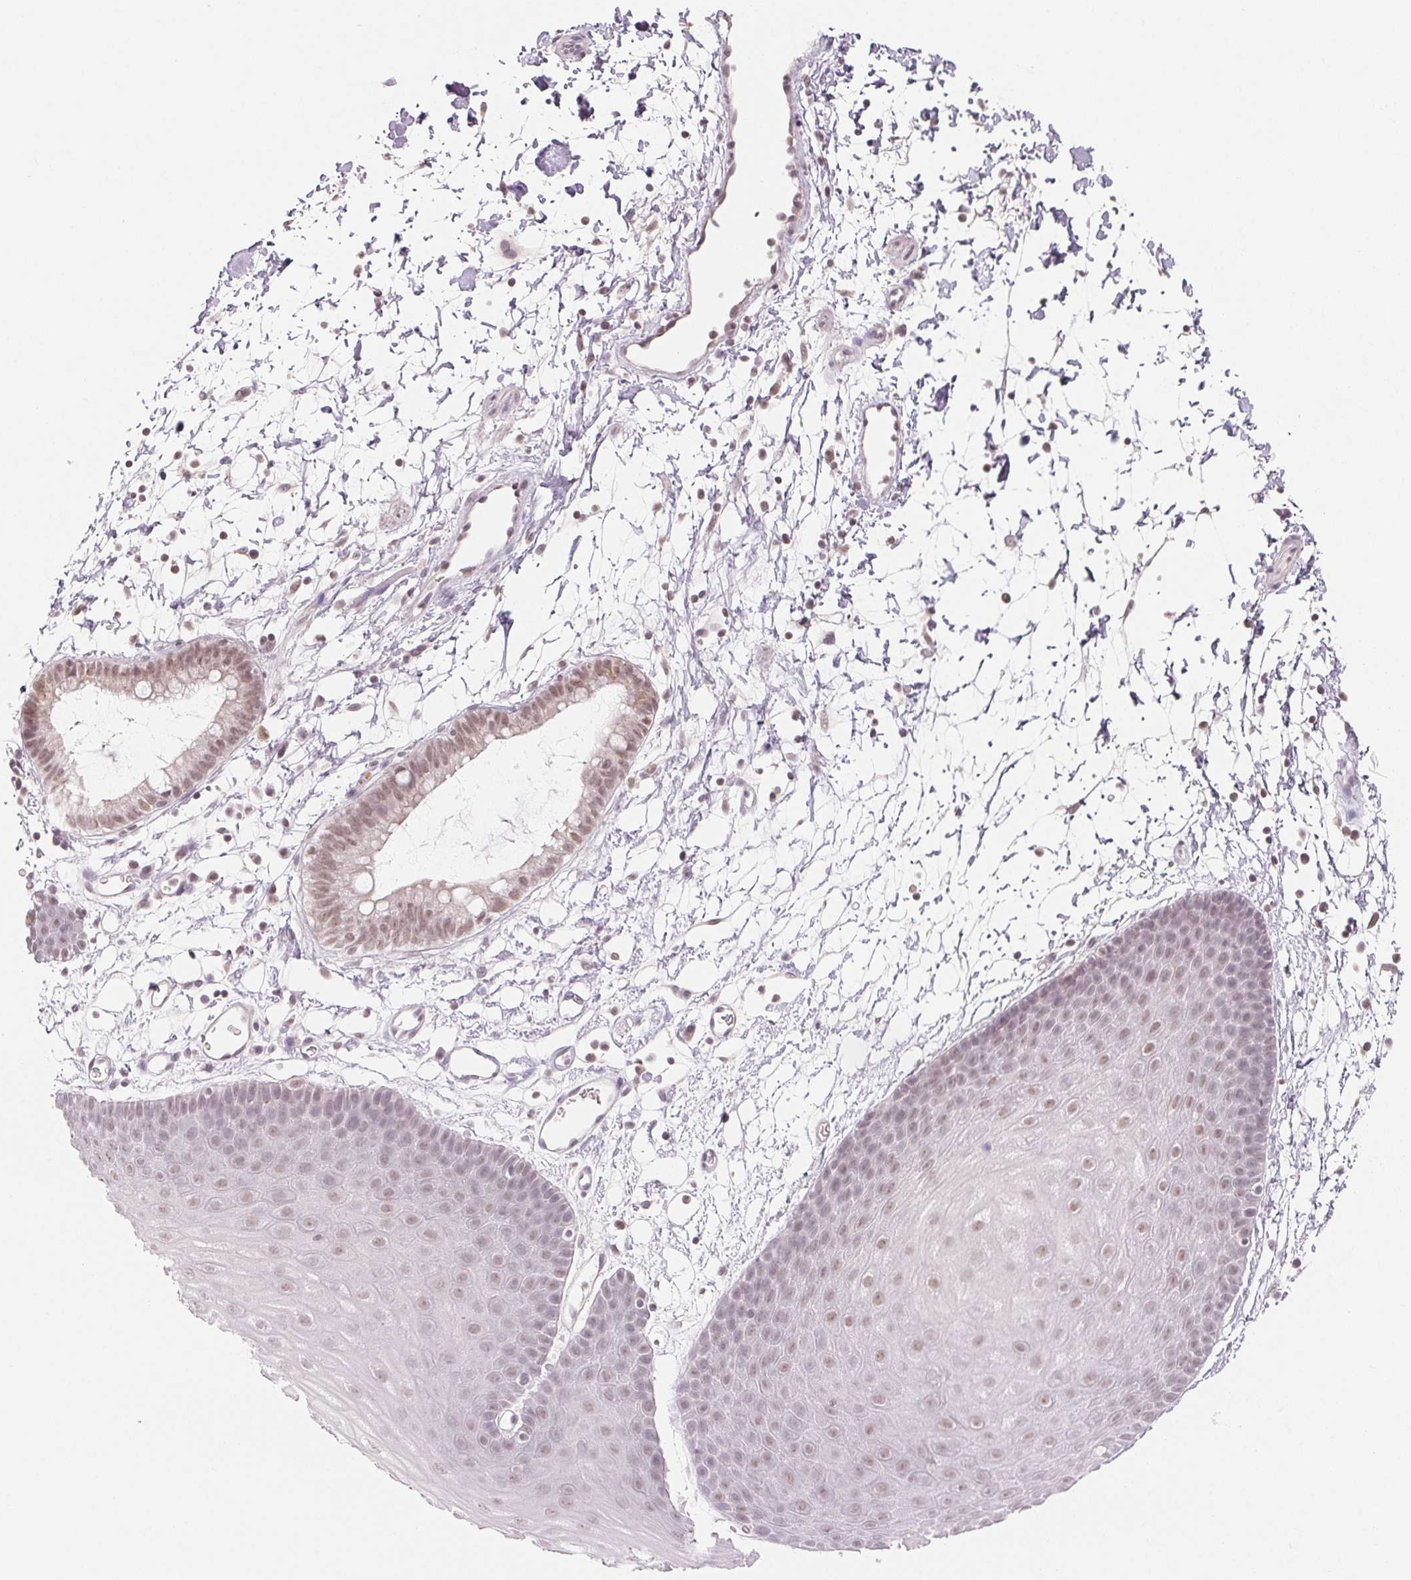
{"staining": {"intensity": "weak", "quantity": ">75%", "location": "nuclear"}, "tissue": "skin", "cell_type": "Epidermal cells", "image_type": "normal", "snomed": [{"axis": "morphology", "description": "Normal tissue, NOS"}, {"axis": "topography", "description": "Anal"}], "caption": "Immunohistochemical staining of benign skin reveals >75% levels of weak nuclear protein staining in about >75% of epidermal cells. (brown staining indicates protein expression, while blue staining denotes nuclei).", "gene": "NXF3", "patient": {"sex": "male", "age": 53}}